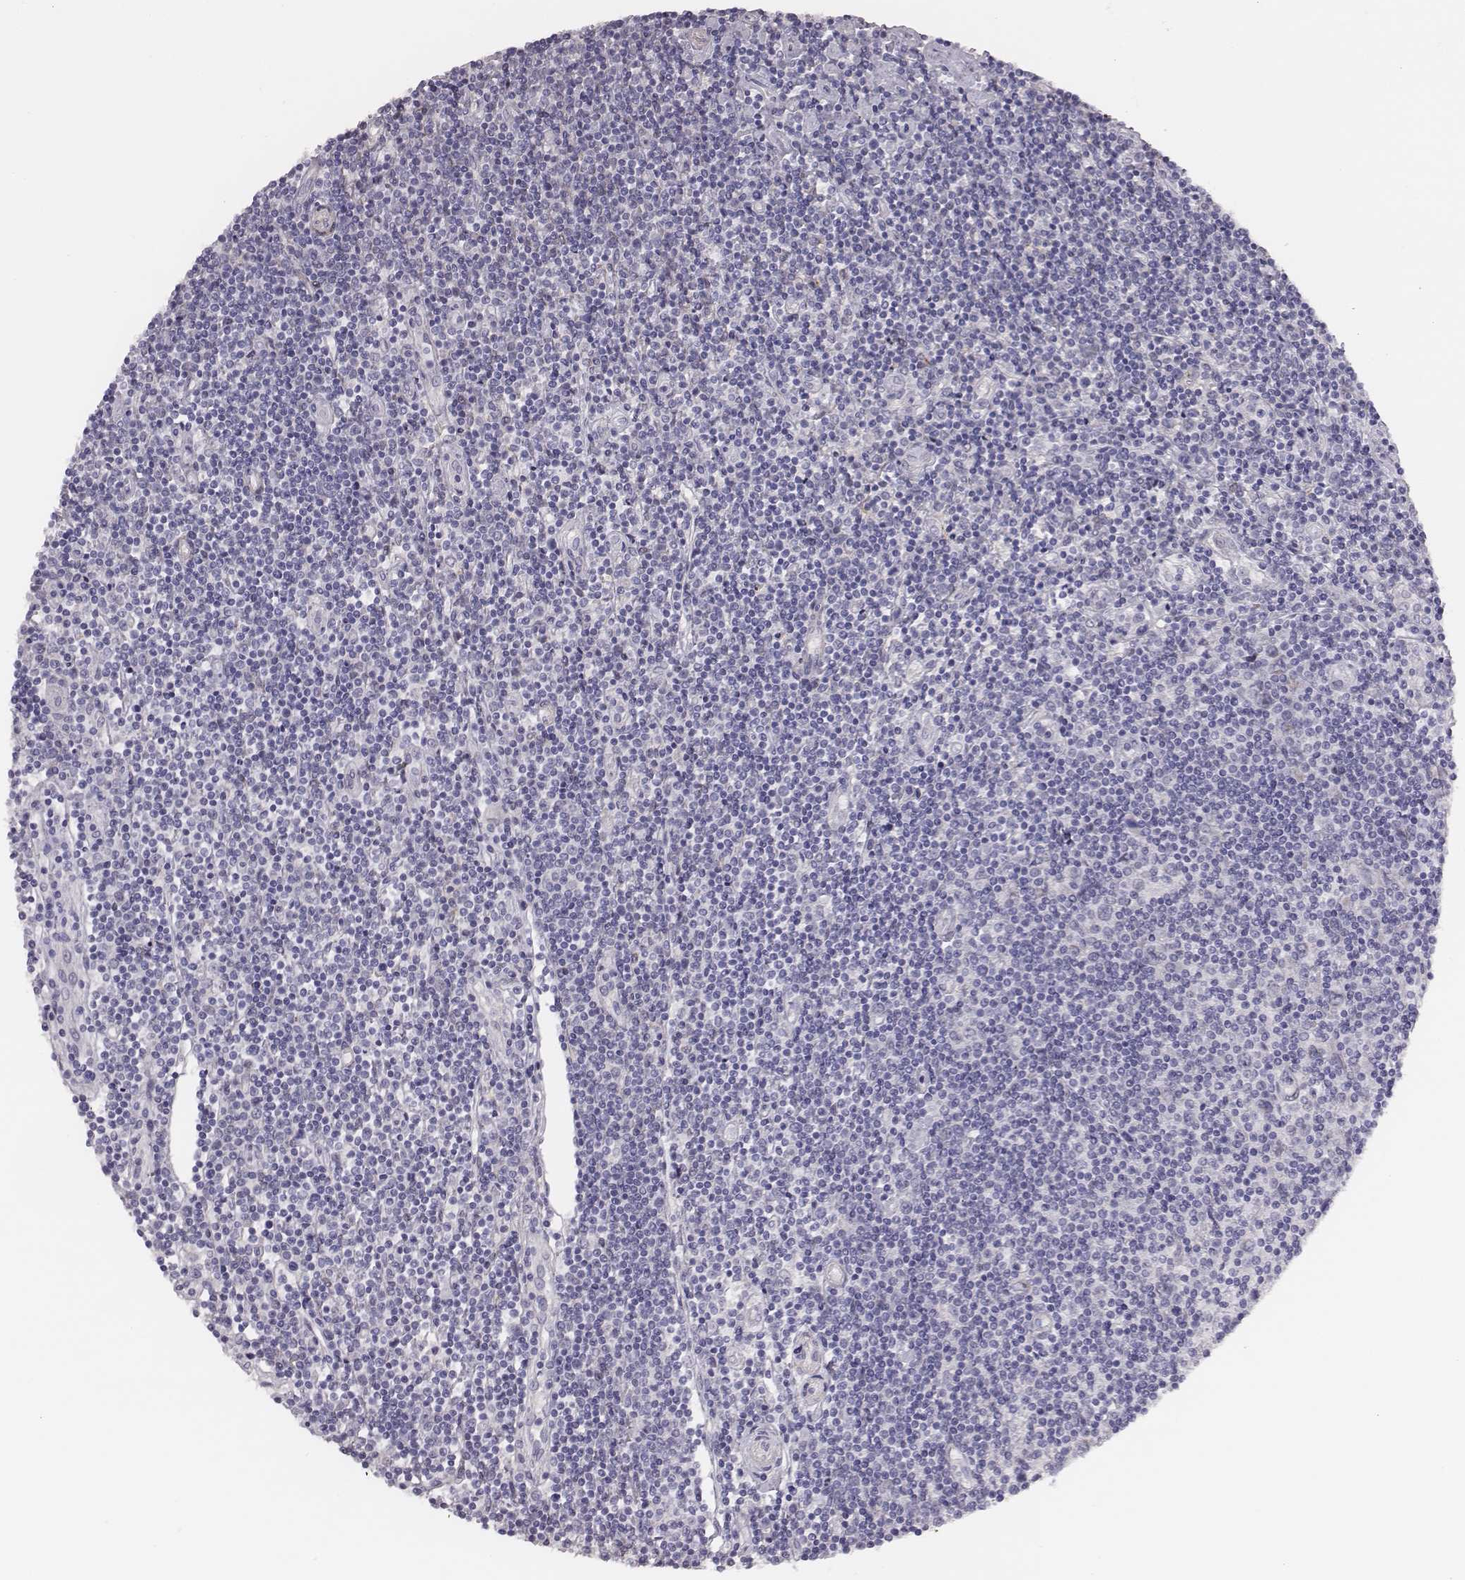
{"staining": {"intensity": "negative", "quantity": "none", "location": "none"}, "tissue": "lymphoma", "cell_type": "Tumor cells", "image_type": "cancer", "snomed": [{"axis": "morphology", "description": "Hodgkin's disease, NOS"}, {"axis": "topography", "description": "Lymph node"}], "caption": "This is an immunohistochemistry (IHC) micrograph of human lymphoma. There is no expression in tumor cells.", "gene": "SCML2", "patient": {"sex": "male", "age": 40}}